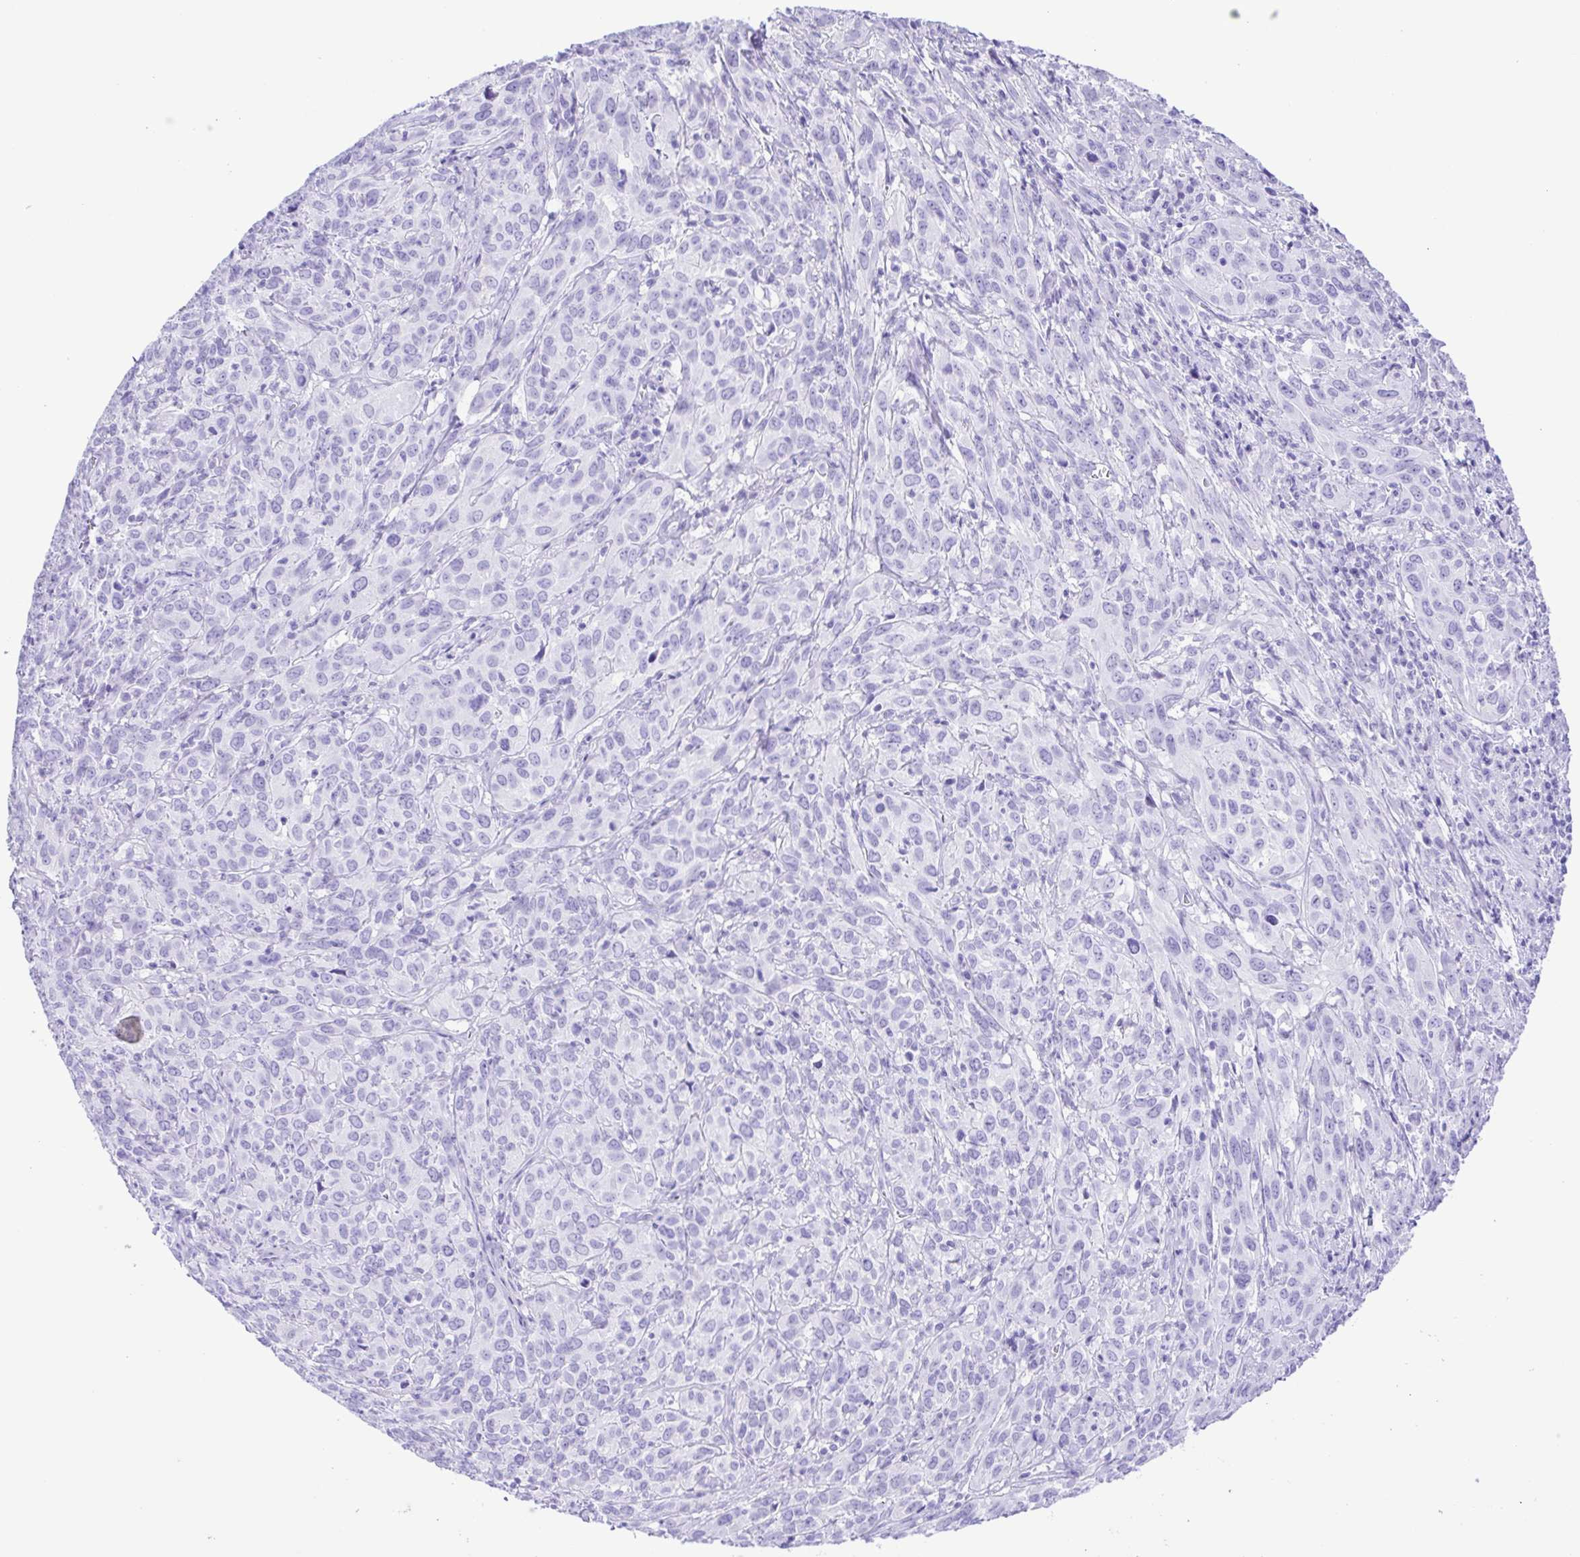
{"staining": {"intensity": "negative", "quantity": "none", "location": "none"}, "tissue": "cervical cancer", "cell_type": "Tumor cells", "image_type": "cancer", "snomed": [{"axis": "morphology", "description": "Squamous cell carcinoma, NOS"}, {"axis": "topography", "description": "Cervix"}], "caption": "Immunohistochemical staining of human cervical cancer displays no significant positivity in tumor cells.", "gene": "ERP27", "patient": {"sex": "female", "age": 51}}